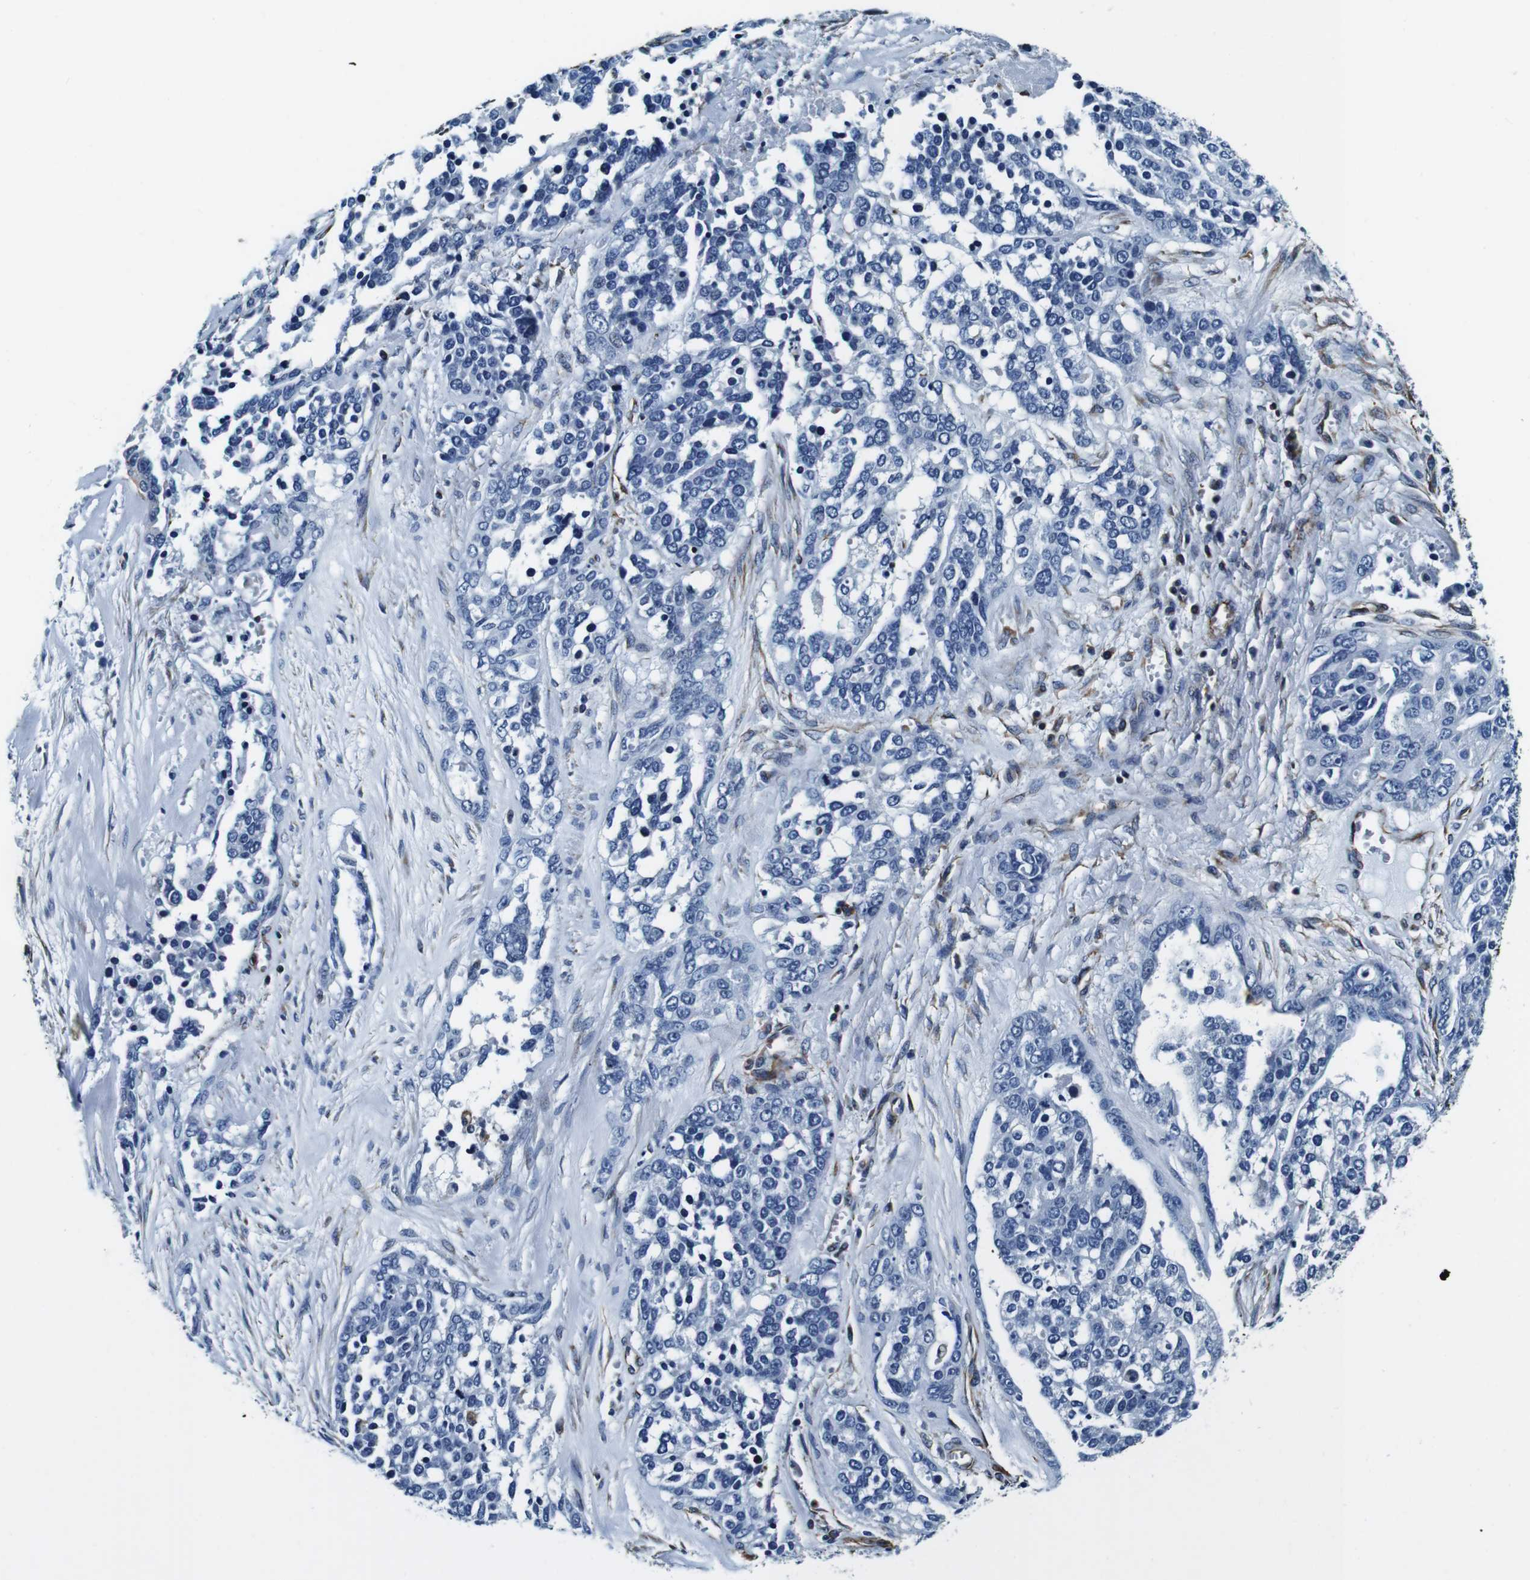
{"staining": {"intensity": "negative", "quantity": "none", "location": "none"}, "tissue": "ovarian cancer", "cell_type": "Tumor cells", "image_type": "cancer", "snomed": [{"axis": "morphology", "description": "Cystadenocarcinoma, serous, NOS"}, {"axis": "topography", "description": "Ovary"}], "caption": "IHC histopathology image of human ovarian serous cystadenocarcinoma stained for a protein (brown), which exhibits no positivity in tumor cells. (Brightfield microscopy of DAB immunohistochemistry at high magnification).", "gene": "GJE1", "patient": {"sex": "female", "age": 44}}